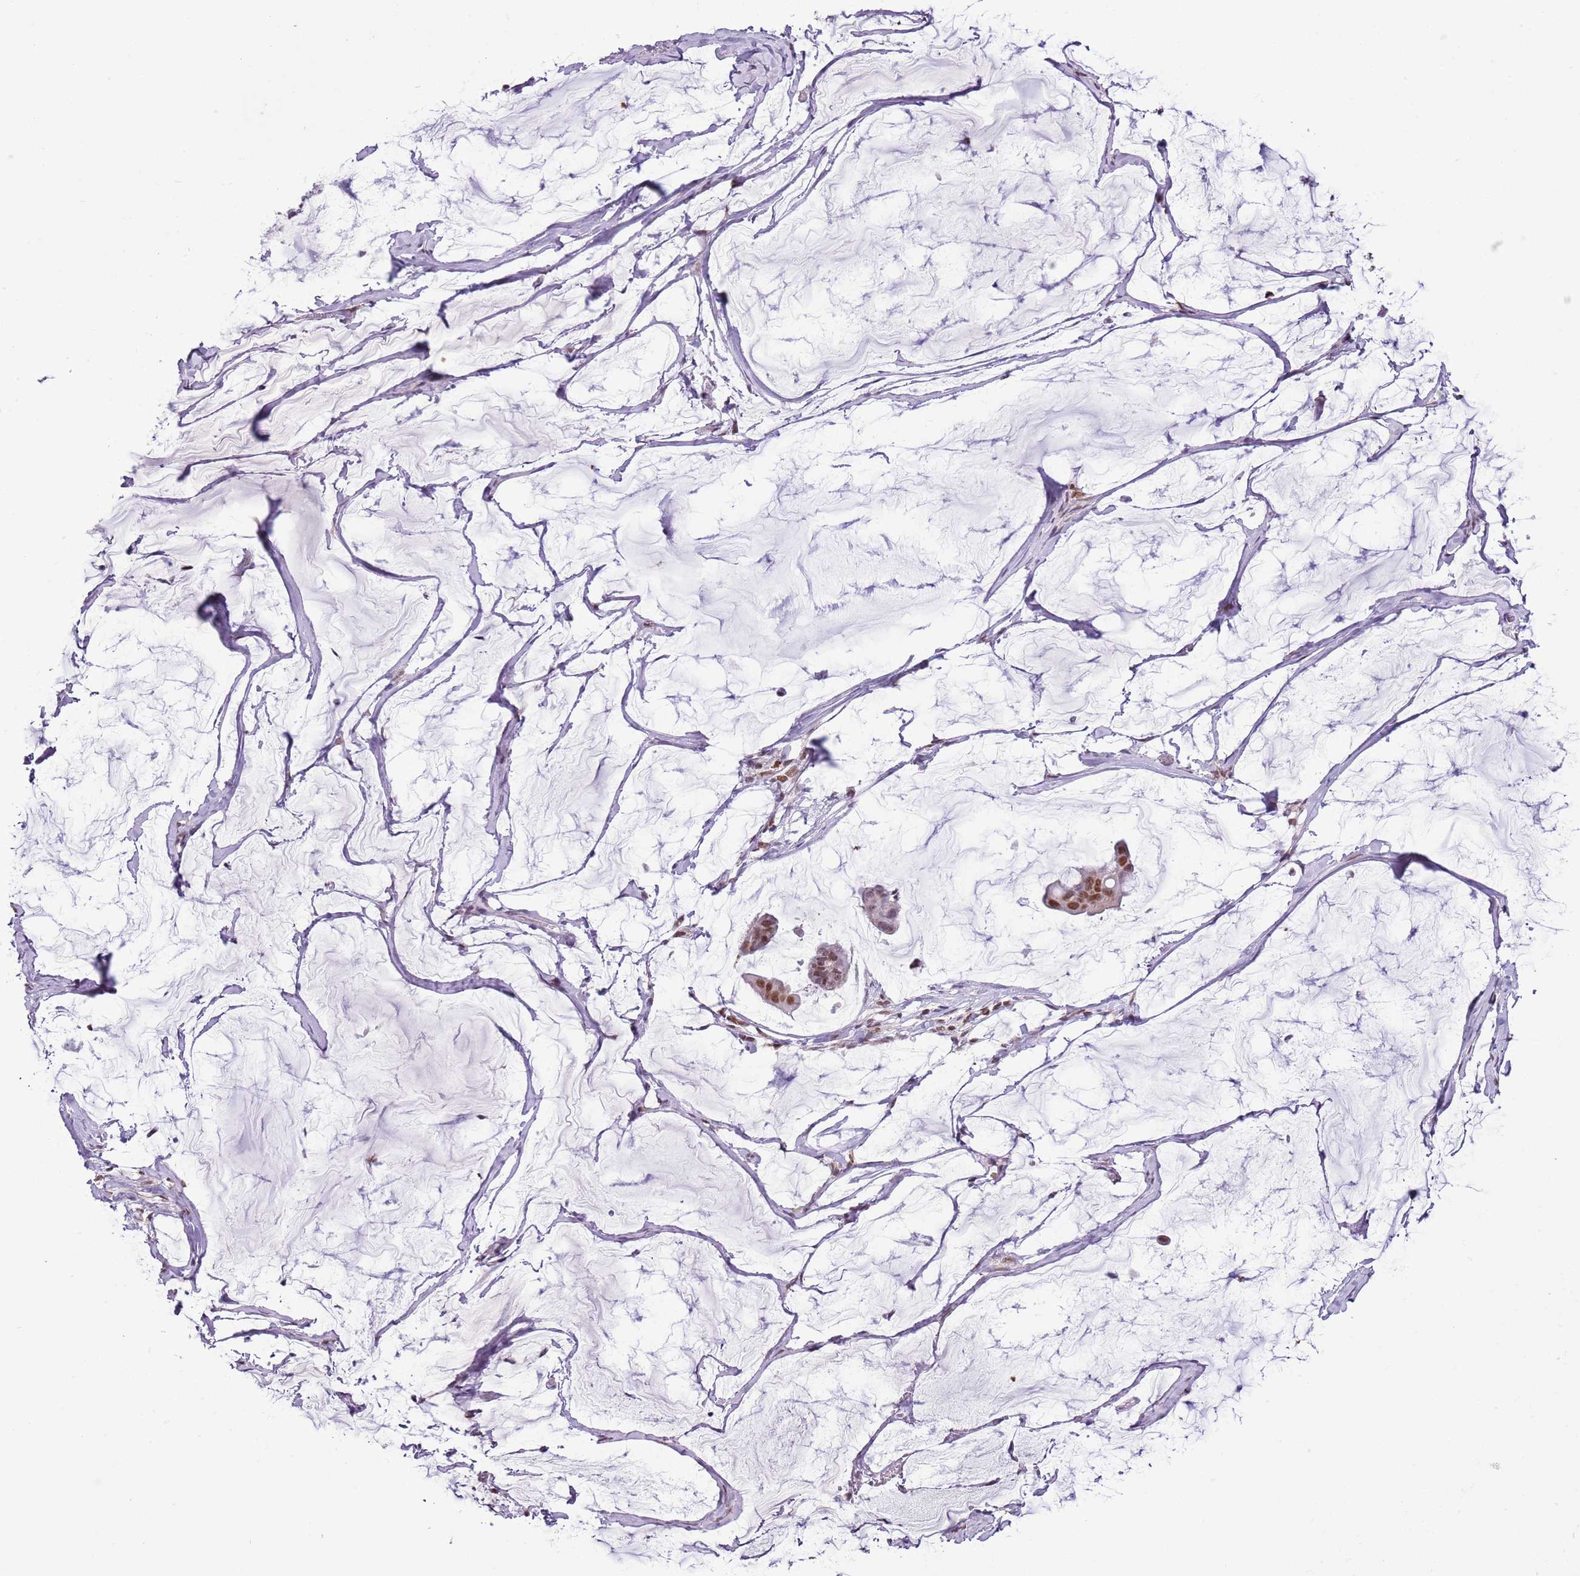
{"staining": {"intensity": "moderate", "quantity": ">75%", "location": "nuclear"}, "tissue": "ovarian cancer", "cell_type": "Tumor cells", "image_type": "cancer", "snomed": [{"axis": "morphology", "description": "Cystadenocarcinoma, mucinous, NOS"}, {"axis": "topography", "description": "Ovary"}], "caption": "Protein staining shows moderate nuclear expression in approximately >75% of tumor cells in ovarian cancer.", "gene": "SELENOH", "patient": {"sex": "female", "age": 73}}